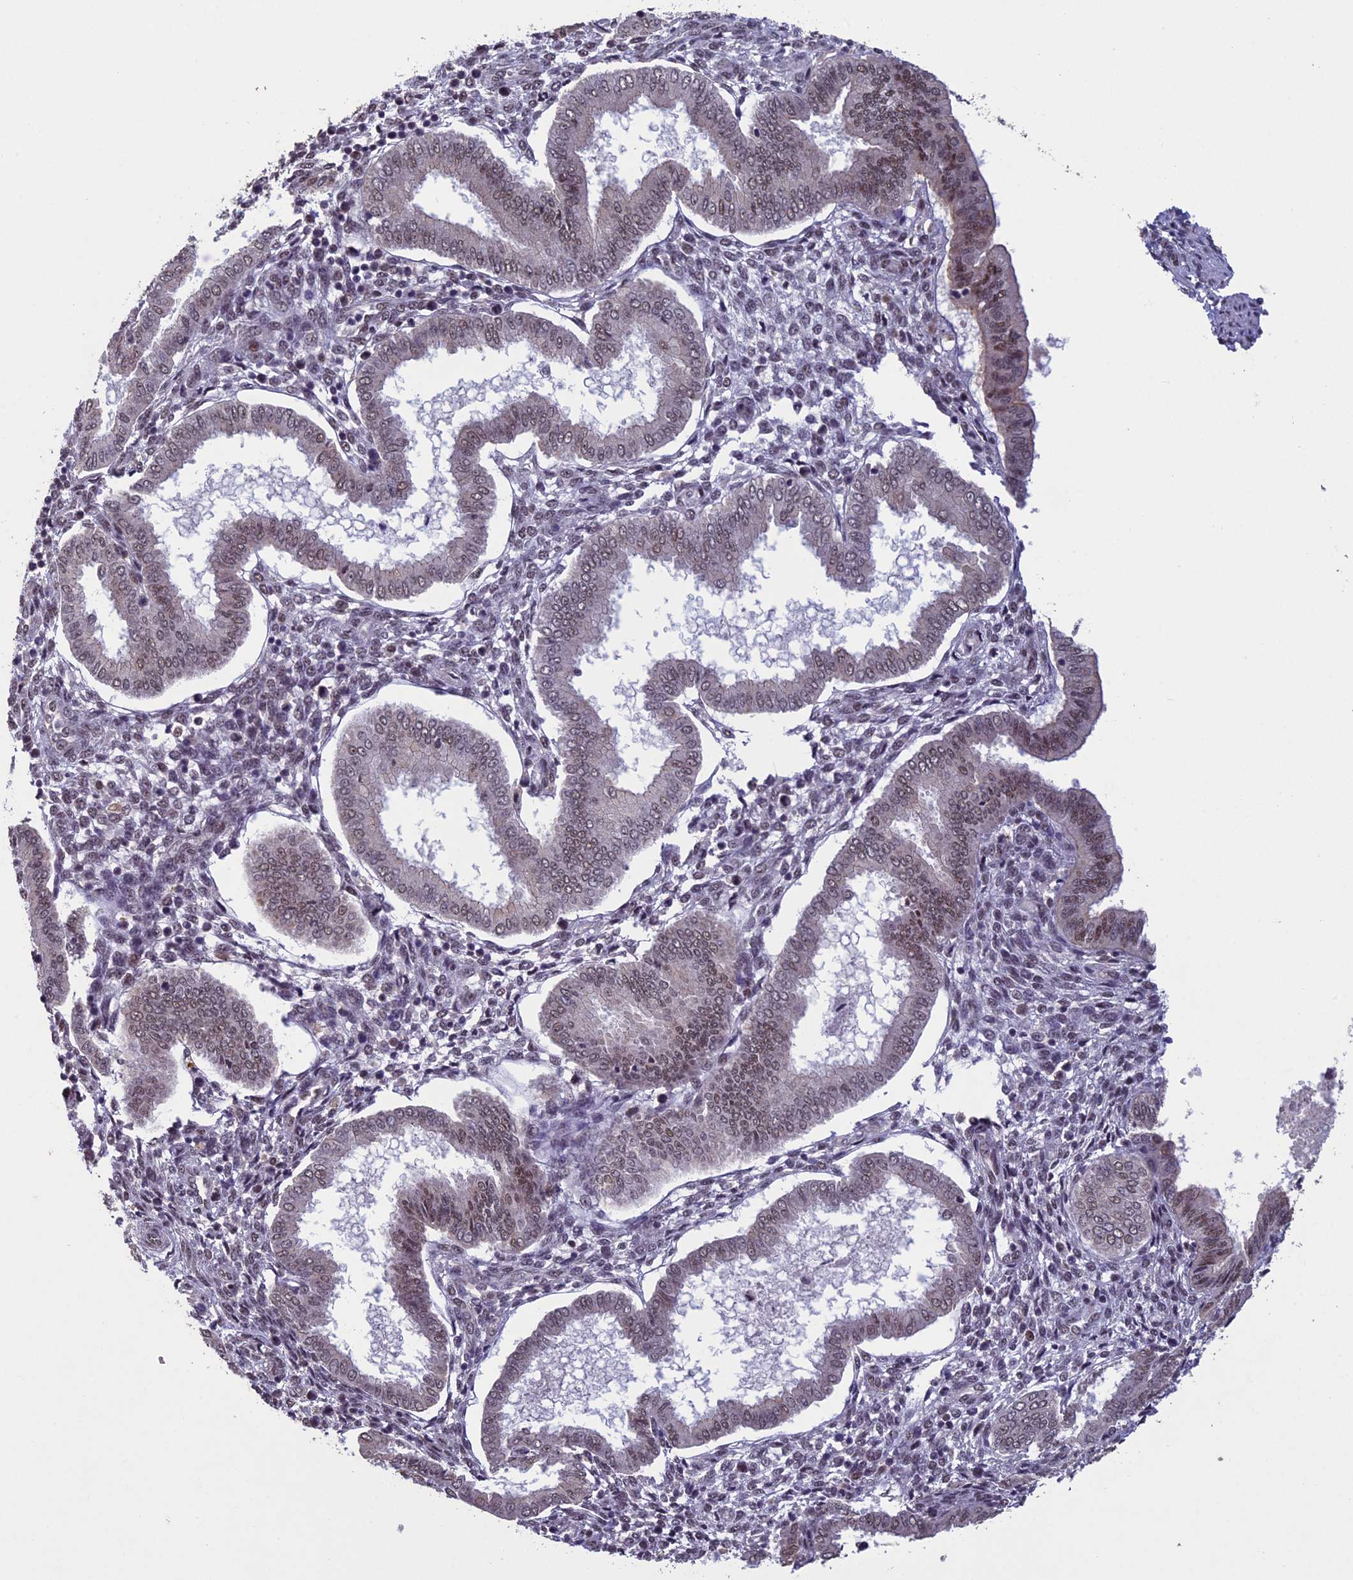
{"staining": {"intensity": "weak", "quantity": "<25%", "location": "nuclear"}, "tissue": "endometrium", "cell_type": "Cells in endometrial stroma", "image_type": "normal", "snomed": [{"axis": "morphology", "description": "Normal tissue, NOS"}, {"axis": "topography", "description": "Endometrium"}], "caption": "This image is of unremarkable endometrium stained with IHC to label a protein in brown with the nuclei are counter-stained blue. There is no staining in cells in endometrial stroma.", "gene": "RNF40", "patient": {"sex": "female", "age": 24}}